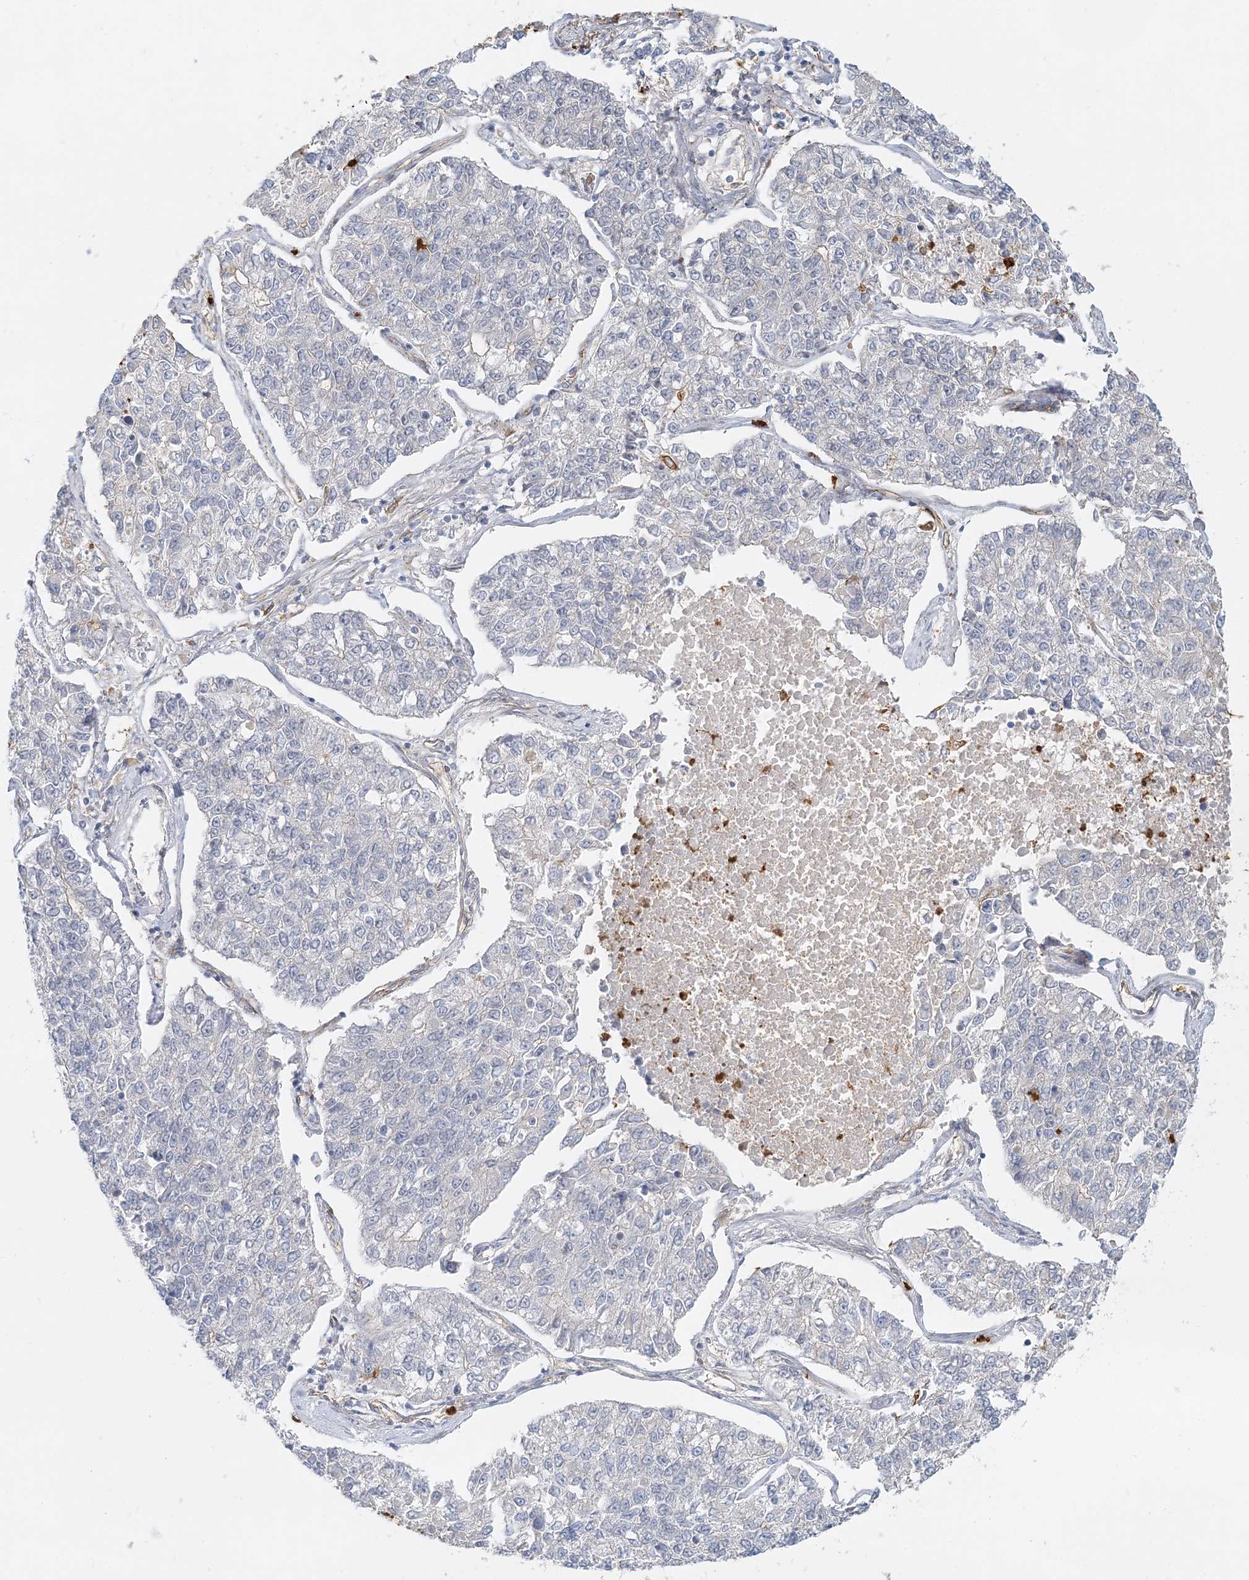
{"staining": {"intensity": "negative", "quantity": "none", "location": "none"}, "tissue": "lung cancer", "cell_type": "Tumor cells", "image_type": "cancer", "snomed": [{"axis": "morphology", "description": "Adenocarcinoma, NOS"}, {"axis": "topography", "description": "Lung"}], "caption": "Lung cancer (adenocarcinoma) stained for a protein using immunohistochemistry reveals no expression tumor cells.", "gene": "DNAH1", "patient": {"sex": "male", "age": 49}}